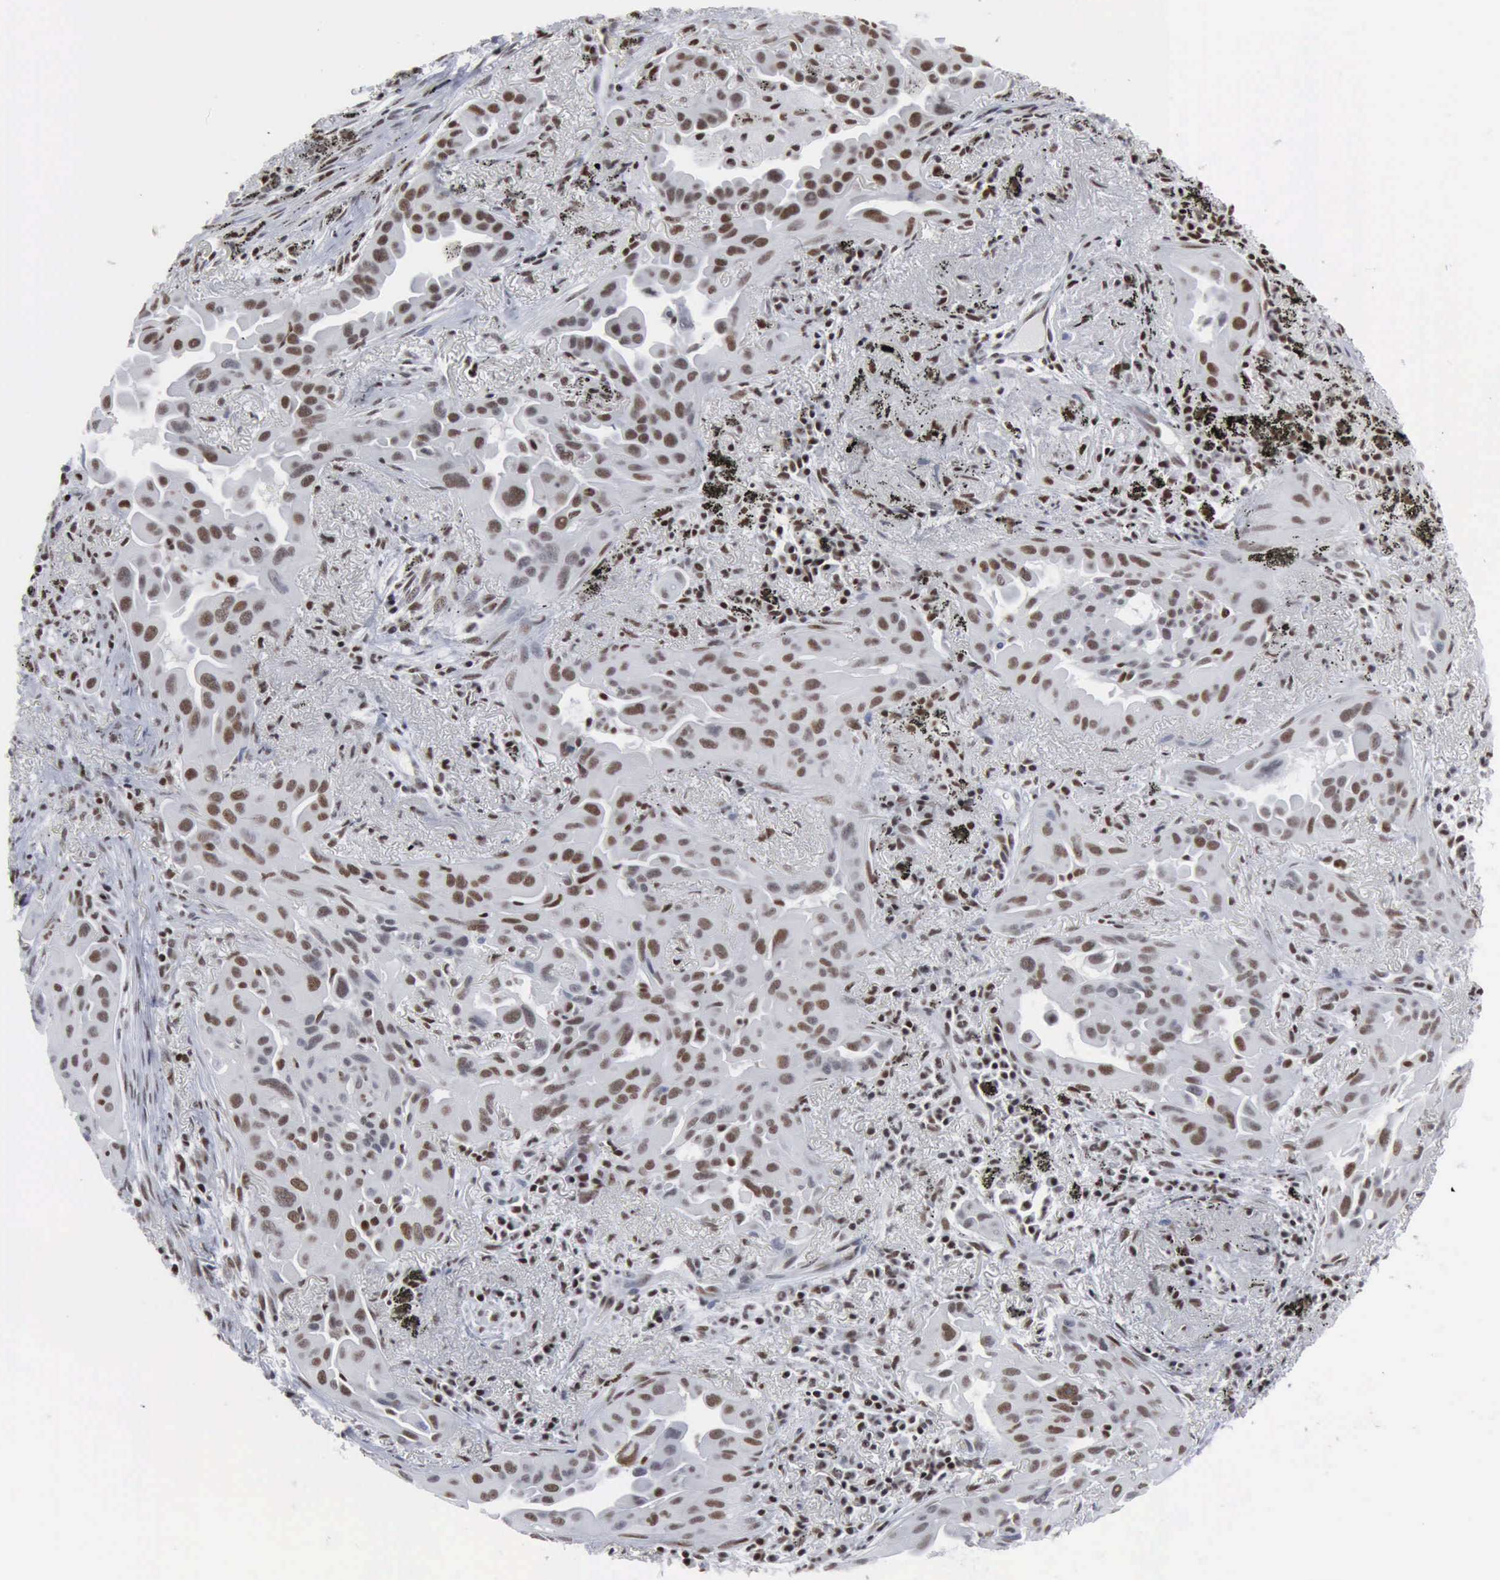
{"staining": {"intensity": "moderate", "quantity": ">75%", "location": "nuclear"}, "tissue": "lung cancer", "cell_type": "Tumor cells", "image_type": "cancer", "snomed": [{"axis": "morphology", "description": "Adenocarcinoma, NOS"}, {"axis": "topography", "description": "Lung"}], "caption": "Human lung cancer (adenocarcinoma) stained with a brown dye shows moderate nuclear positive expression in approximately >75% of tumor cells.", "gene": "XPA", "patient": {"sex": "male", "age": 68}}